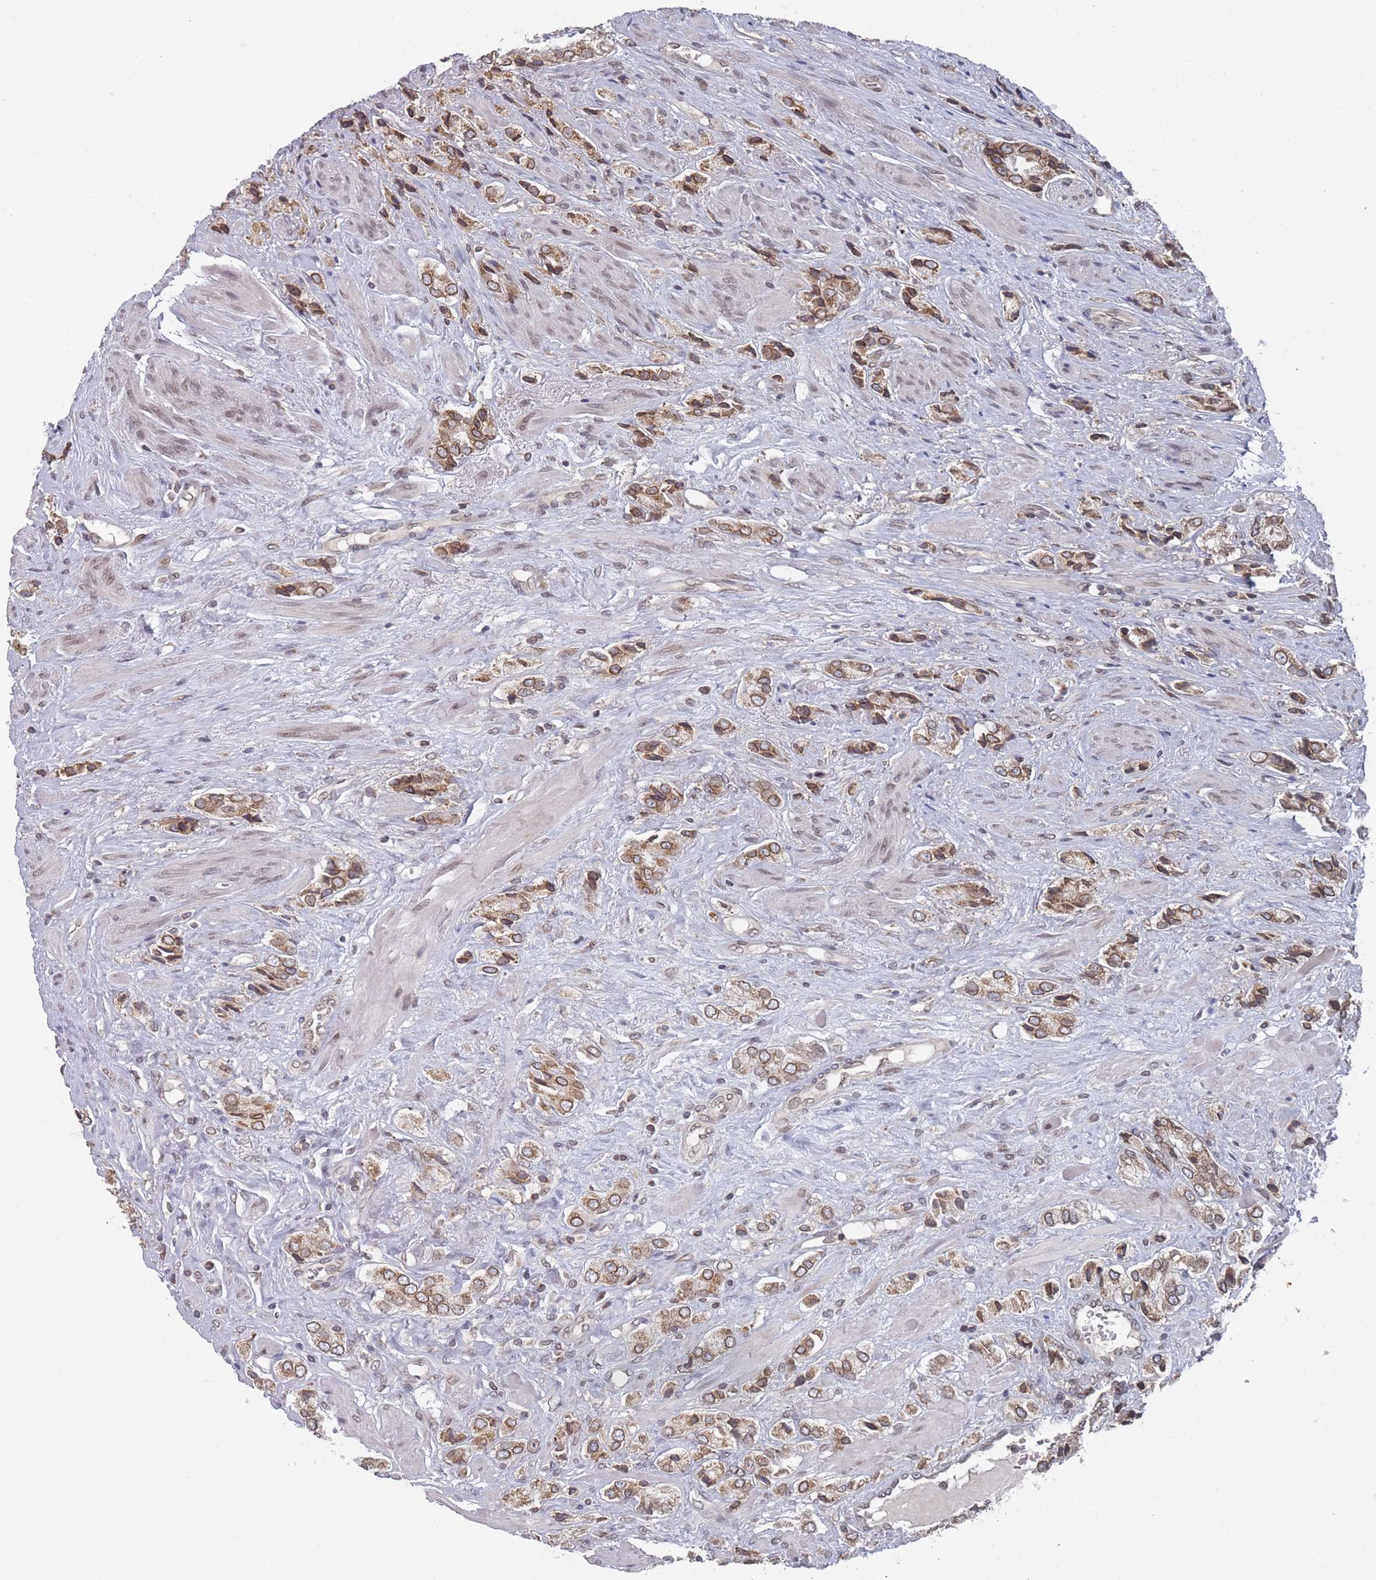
{"staining": {"intensity": "moderate", "quantity": ">75%", "location": "cytoplasmic/membranous,nuclear"}, "tissue": "prostate cancer", "cell_type": "Tumor cells", "image_type": "cancer", "snomed": [{"axis": "morphology", "description": "Adenocarcinoma, High grade"}, {"axis": "topography", "description": "Prostate and seminal vesicle, NOS"}], "caption": "IHC (DAB) staining of prostate cancer (high-grade adenocarcinoma) shows moderate cytoplasmic/membranous and nuclear protein staining in approximately >75% of tumor cells. The protein is shown in brown color, while the nuclei are stained blue.", "gene": "TBC1D25", "patient": {"sex": "male", "age": 64}}